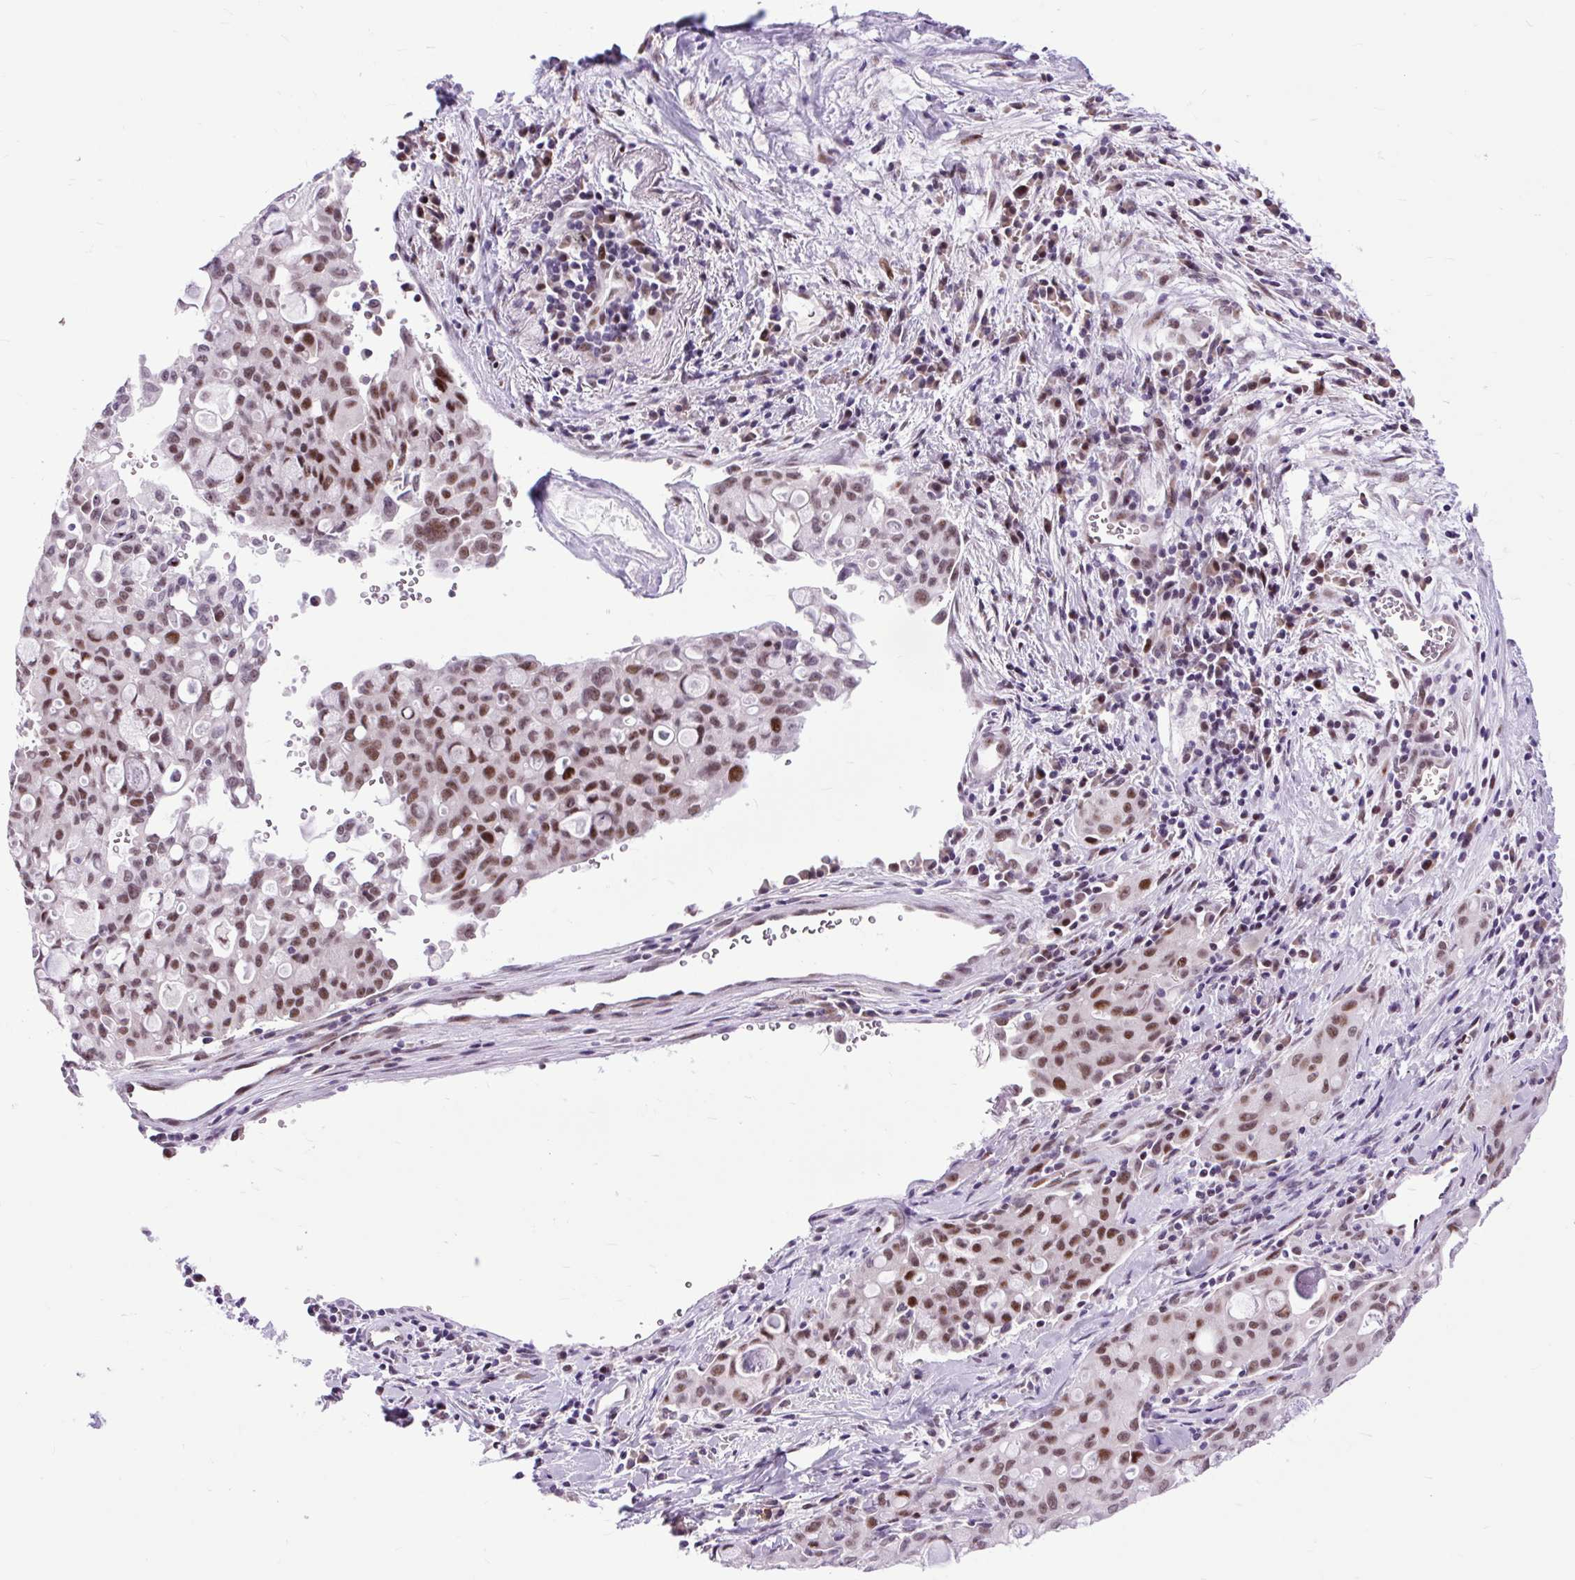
{"staining": {"intensity": "moderate", "quantity": ">75%", "location": "nuclear"}, "tissue": "lung cancer", "cell_type": "Tumor cells", "image_type": "cancer", "snomed": [{"axis": "morphology", "description": "Adenocarcinoma, NOS"}, {"axis": "topography", "description": "Lung"}], "caption": "The image demonstrates immunohistochemical staining of lung cancer. There is moderate nuclear expression is identified in about >75% of tumor cells.", "gene": "CLK2", "patient": {"sex": "female", "age": 44}}